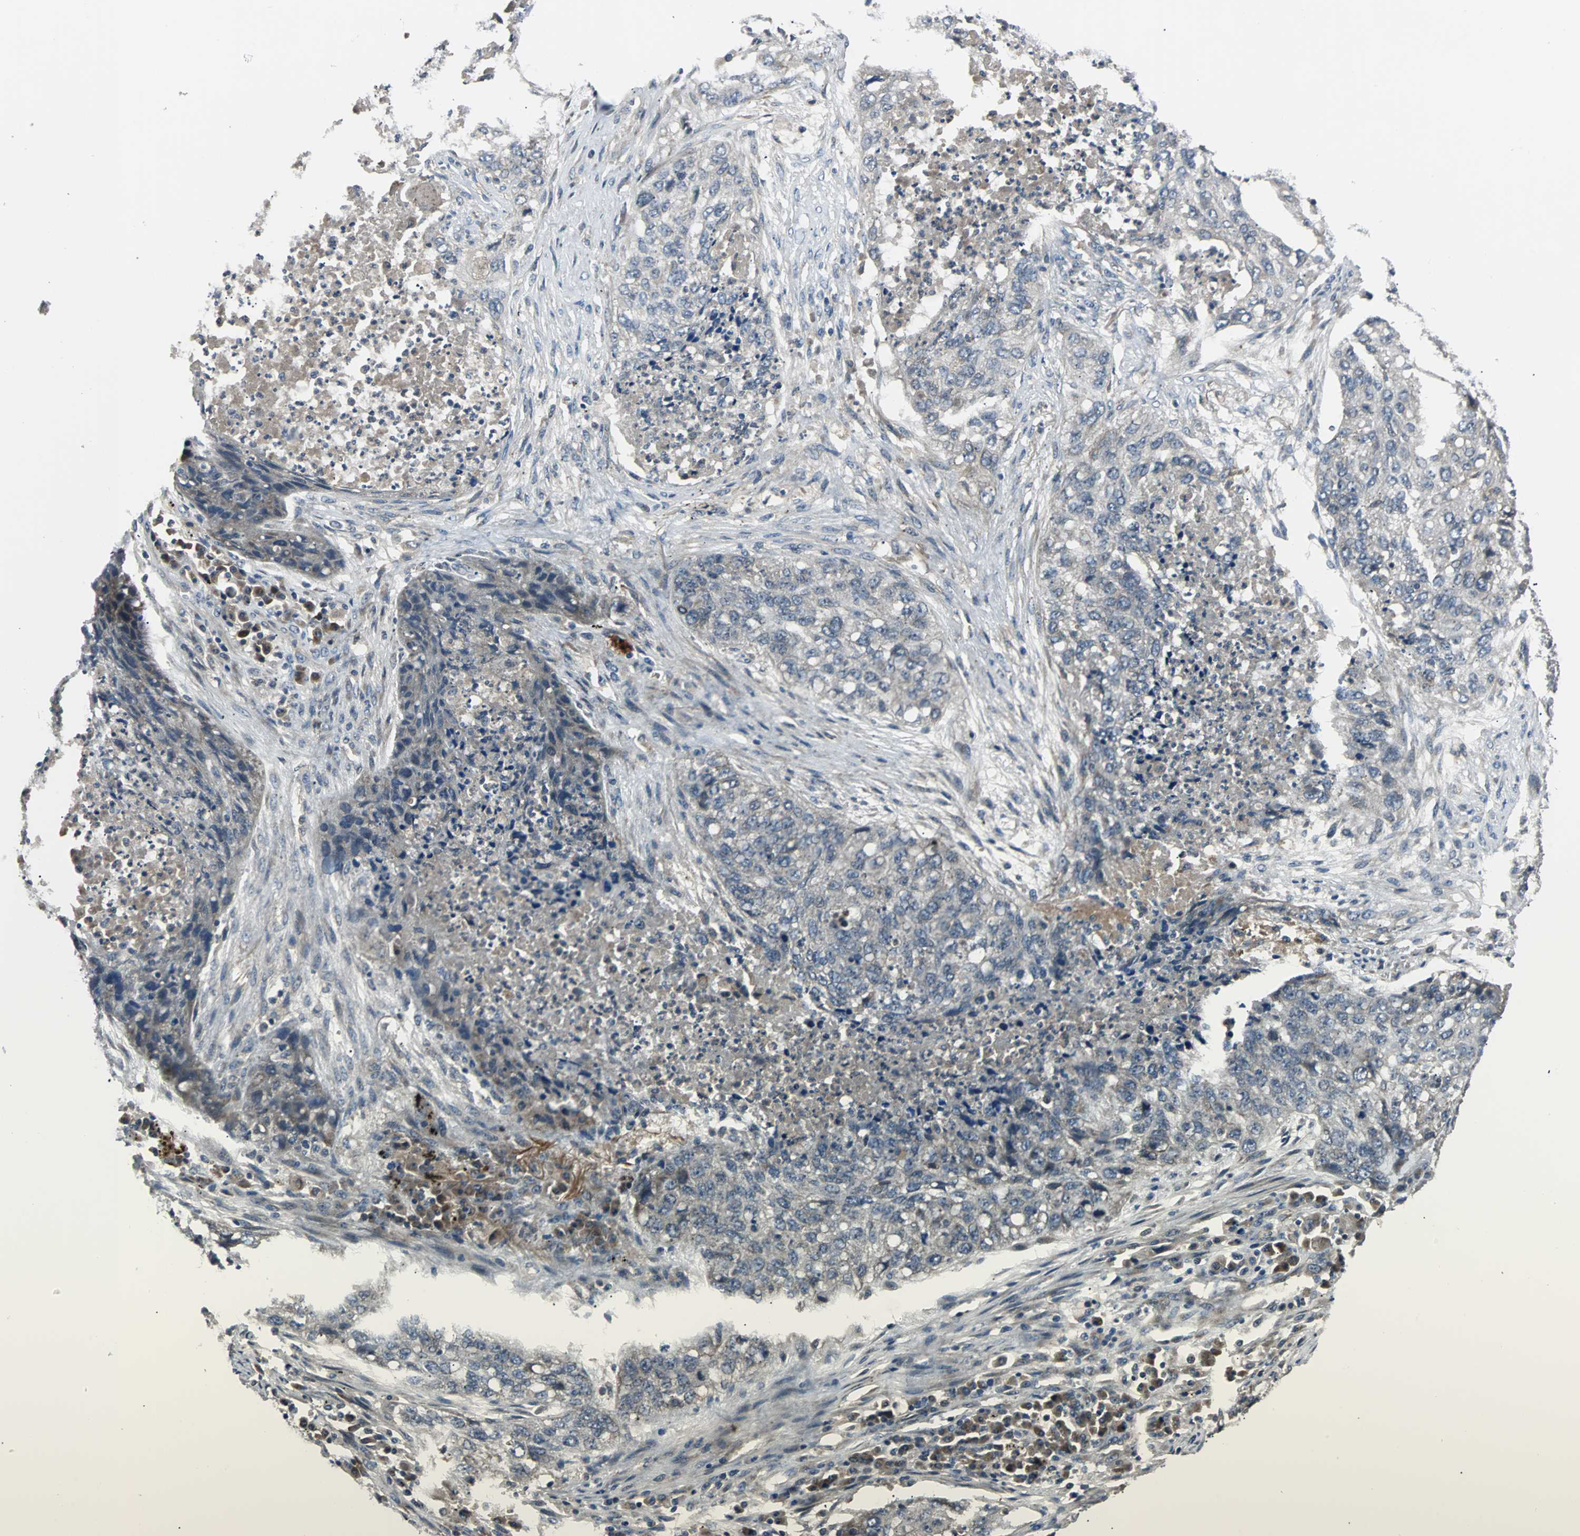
{"staining": {"intensity": "negative", "quantity": "none", "location": "none"}, "tissue": "lung cancer", "cell_type": "Tumor cells", "image_type": "cancer", "snomed": [{"axis": "morphology", "description": "Squamous cell carcinoma, NOS"}, {"axis": "topography", "description": "Lung"}], "caption": "High power microscopy micrograph of an immunohistochemistry photomicrograph of squamous cell carcinoma (lung), revealing no significant positivity in tumor cells.", "gene": "ARF1", "patient": {"sex": "female", "age": 63}}